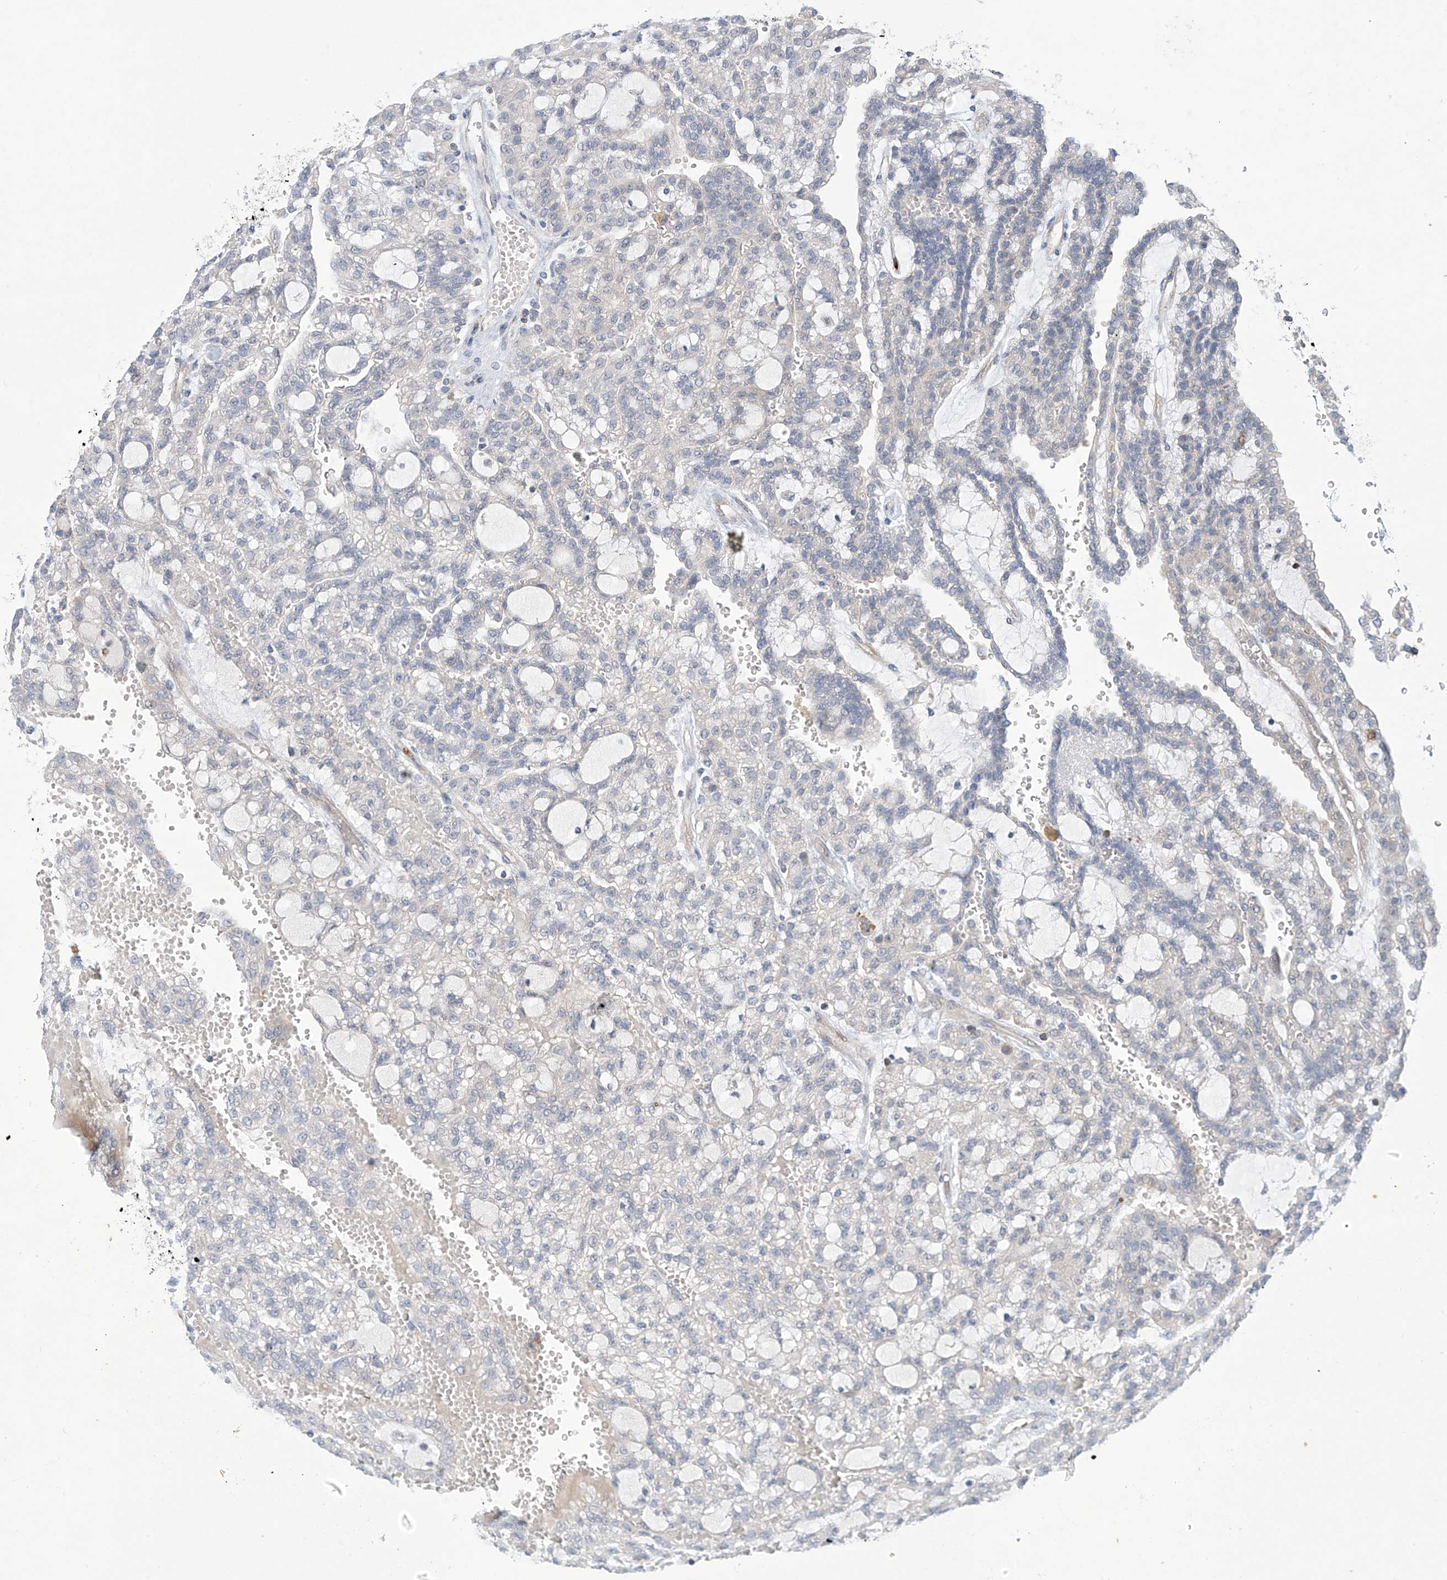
{"staining": {"intensity": "negative", "quantity": "none", "location": "none"}, "tissue": "renal cancer", "cell_type": "Tumor cells", "image_type": "cancer", "snomed": [{"axis": "morphology", "description": "Adenocarcinoma, NOS"}, {"axis": "topography", "description": "Kidney"}], "caption": "Immunohistochemistry (IHC) image of renal adenocarcinoma stained for a protein (brown), which displays no staining in tumor cells. (DAB (3,3'-diaminobenzidine) immunohistochemistry with hematoxylin counter stain).", "gene": "IBA57", "patient": {"sex": "male", "age": 63}}